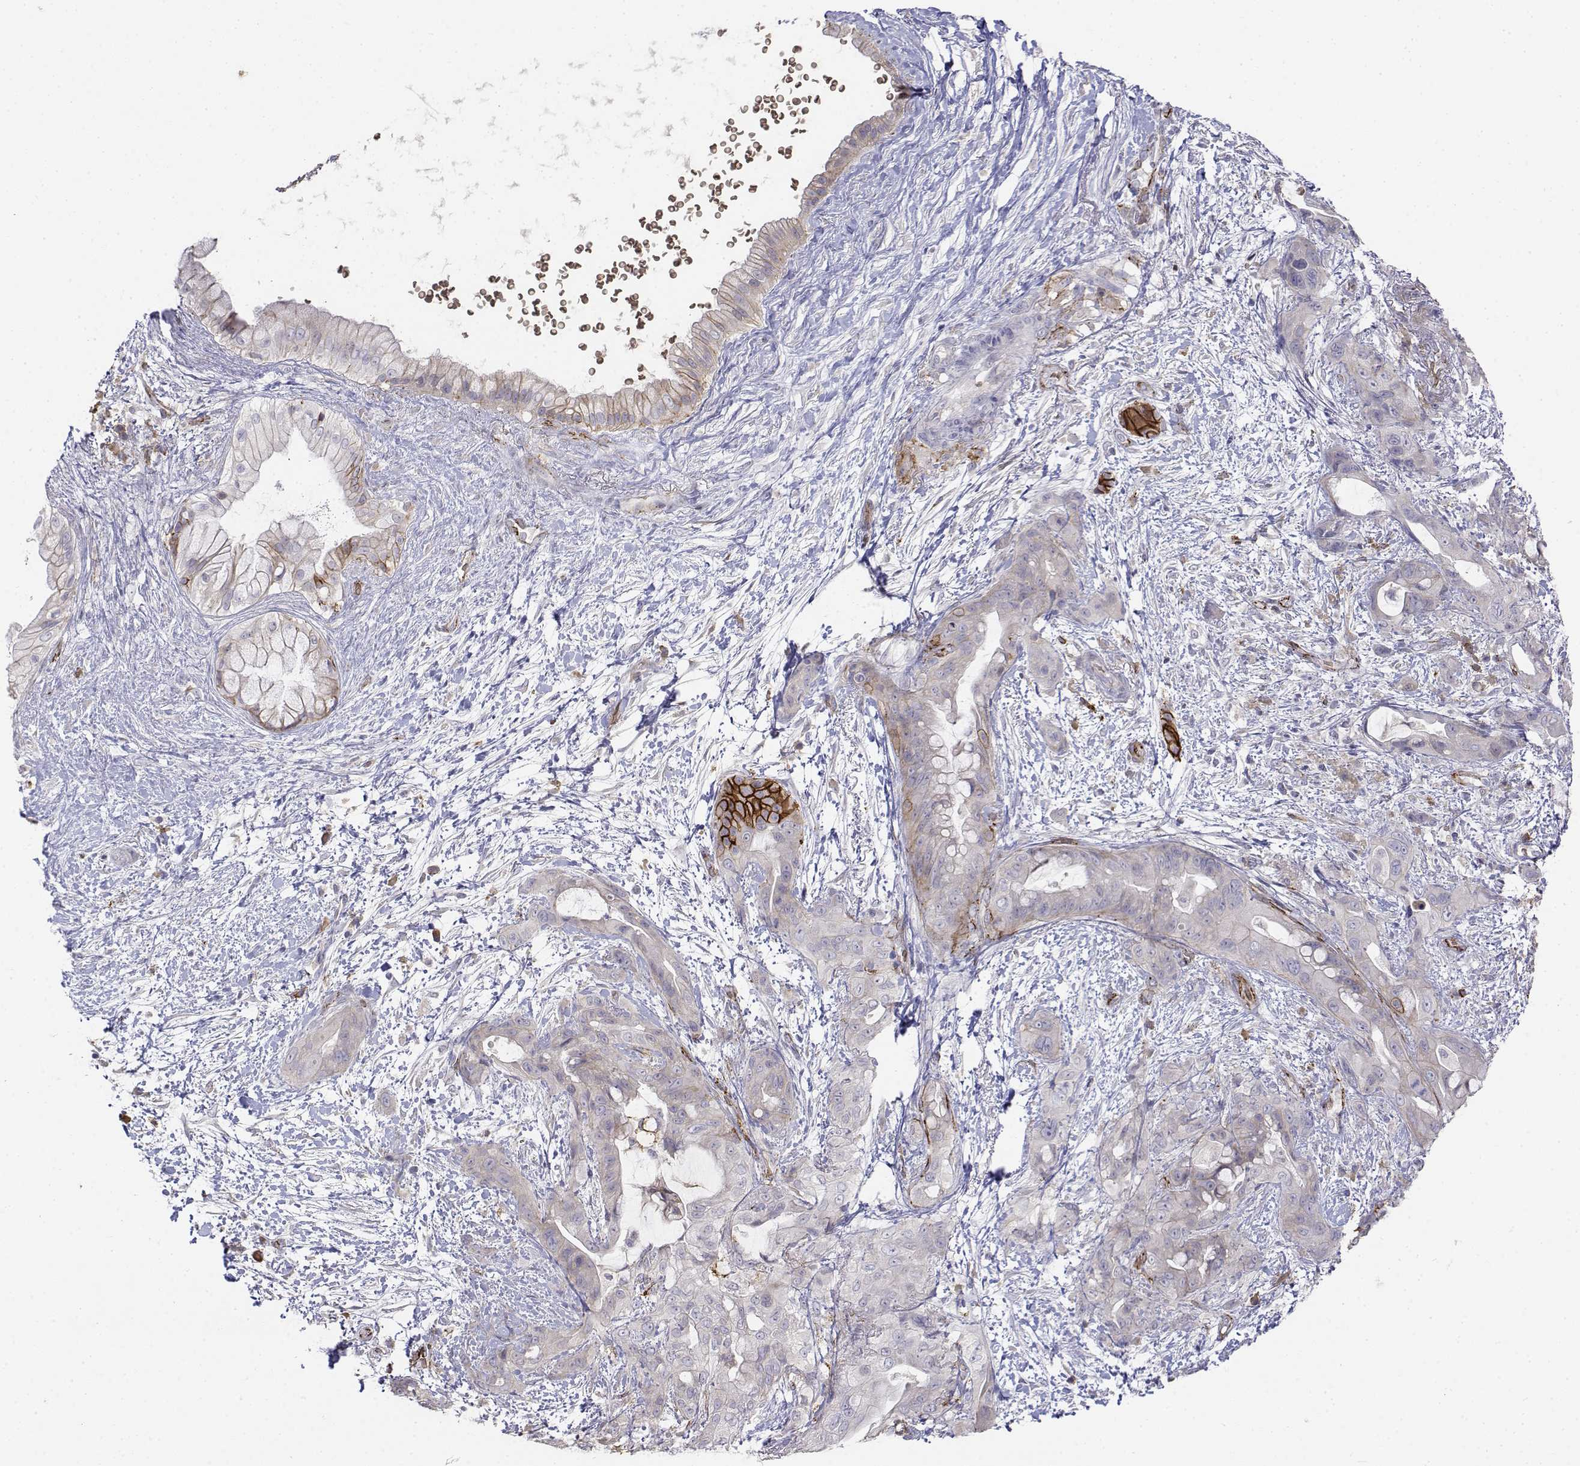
{"staining": {"intensity": "strong", "quantity": "<25%", "location": "cytoplasmic/membranous"}, "tissue": "pancreatic cancer", "cell_type": "Tumor cells", "image_type": "cancer", "snomed": [{"axis": "morphology", "description": "Adenocarcinoma, NOS"}, {"axis": "topography", "description": "Pancreas"}], "caption": "Tumor cells reveal strong cytoplasmic/membranous staining in about <25% of cells in pancreatic adenocarcinoma.", "gene": "CADM1", "patient": {"sex": "male", "age": 71}}